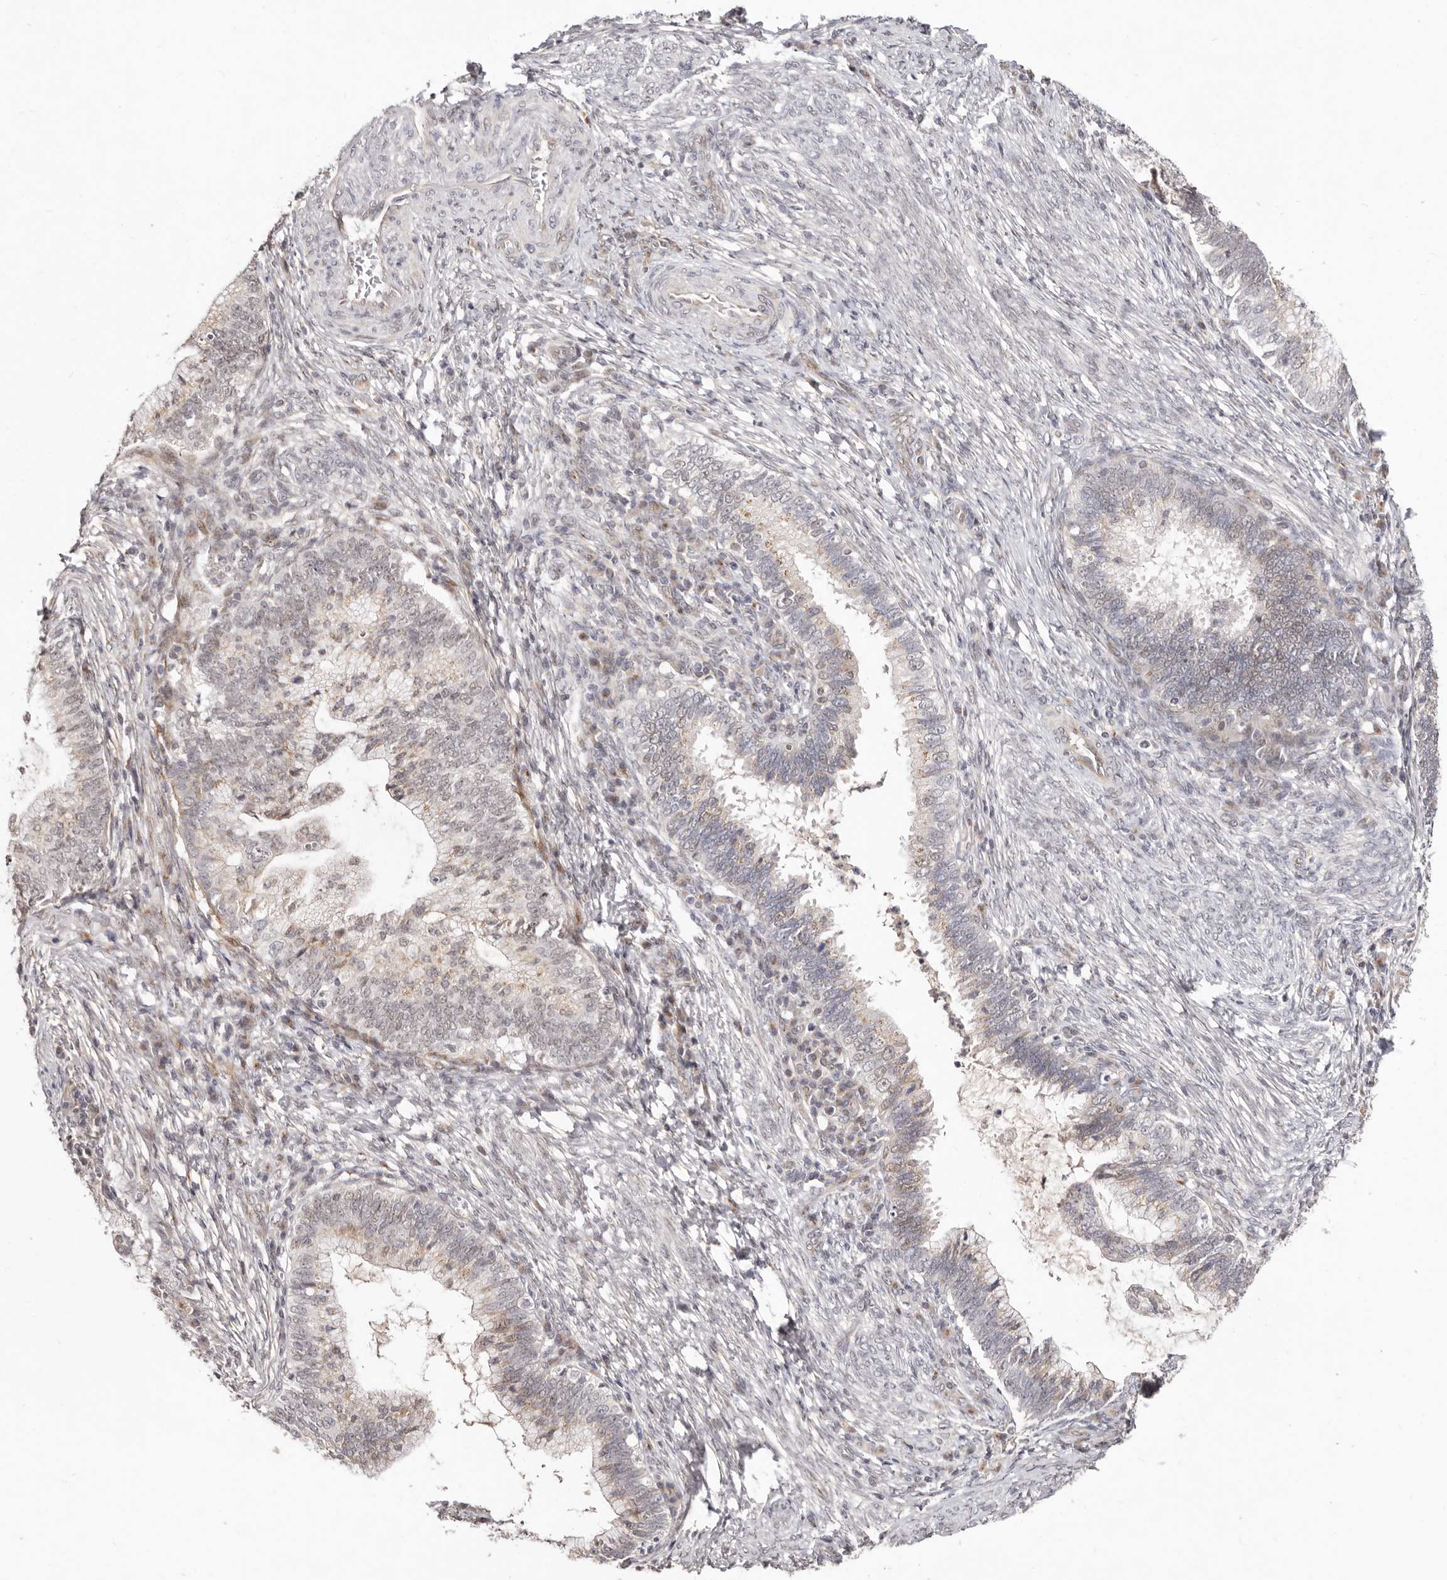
{"staining": {"intensity": "weak", "quantity": "25%-75%", "location": "cytoplasmic/membranous"}, "tissue": "cervical cancer", "cell_type": "Tumor cells", "image_type": "cancer", "snomed": [{"axis": "morphology", "description": "Adenocarcinoma, NOS"}, {"axis": "topography", "description": "Cervix"}], "caption": "The image demonstrates immunohistochemical staining of adenocarcinoma (cervical). There is weak cytoplasmic/membranous positivity is seen in approximately 25%-75% of tumor cells.", "gene": "SRCAP", "patient": {"sex": "female", "age": 36}}